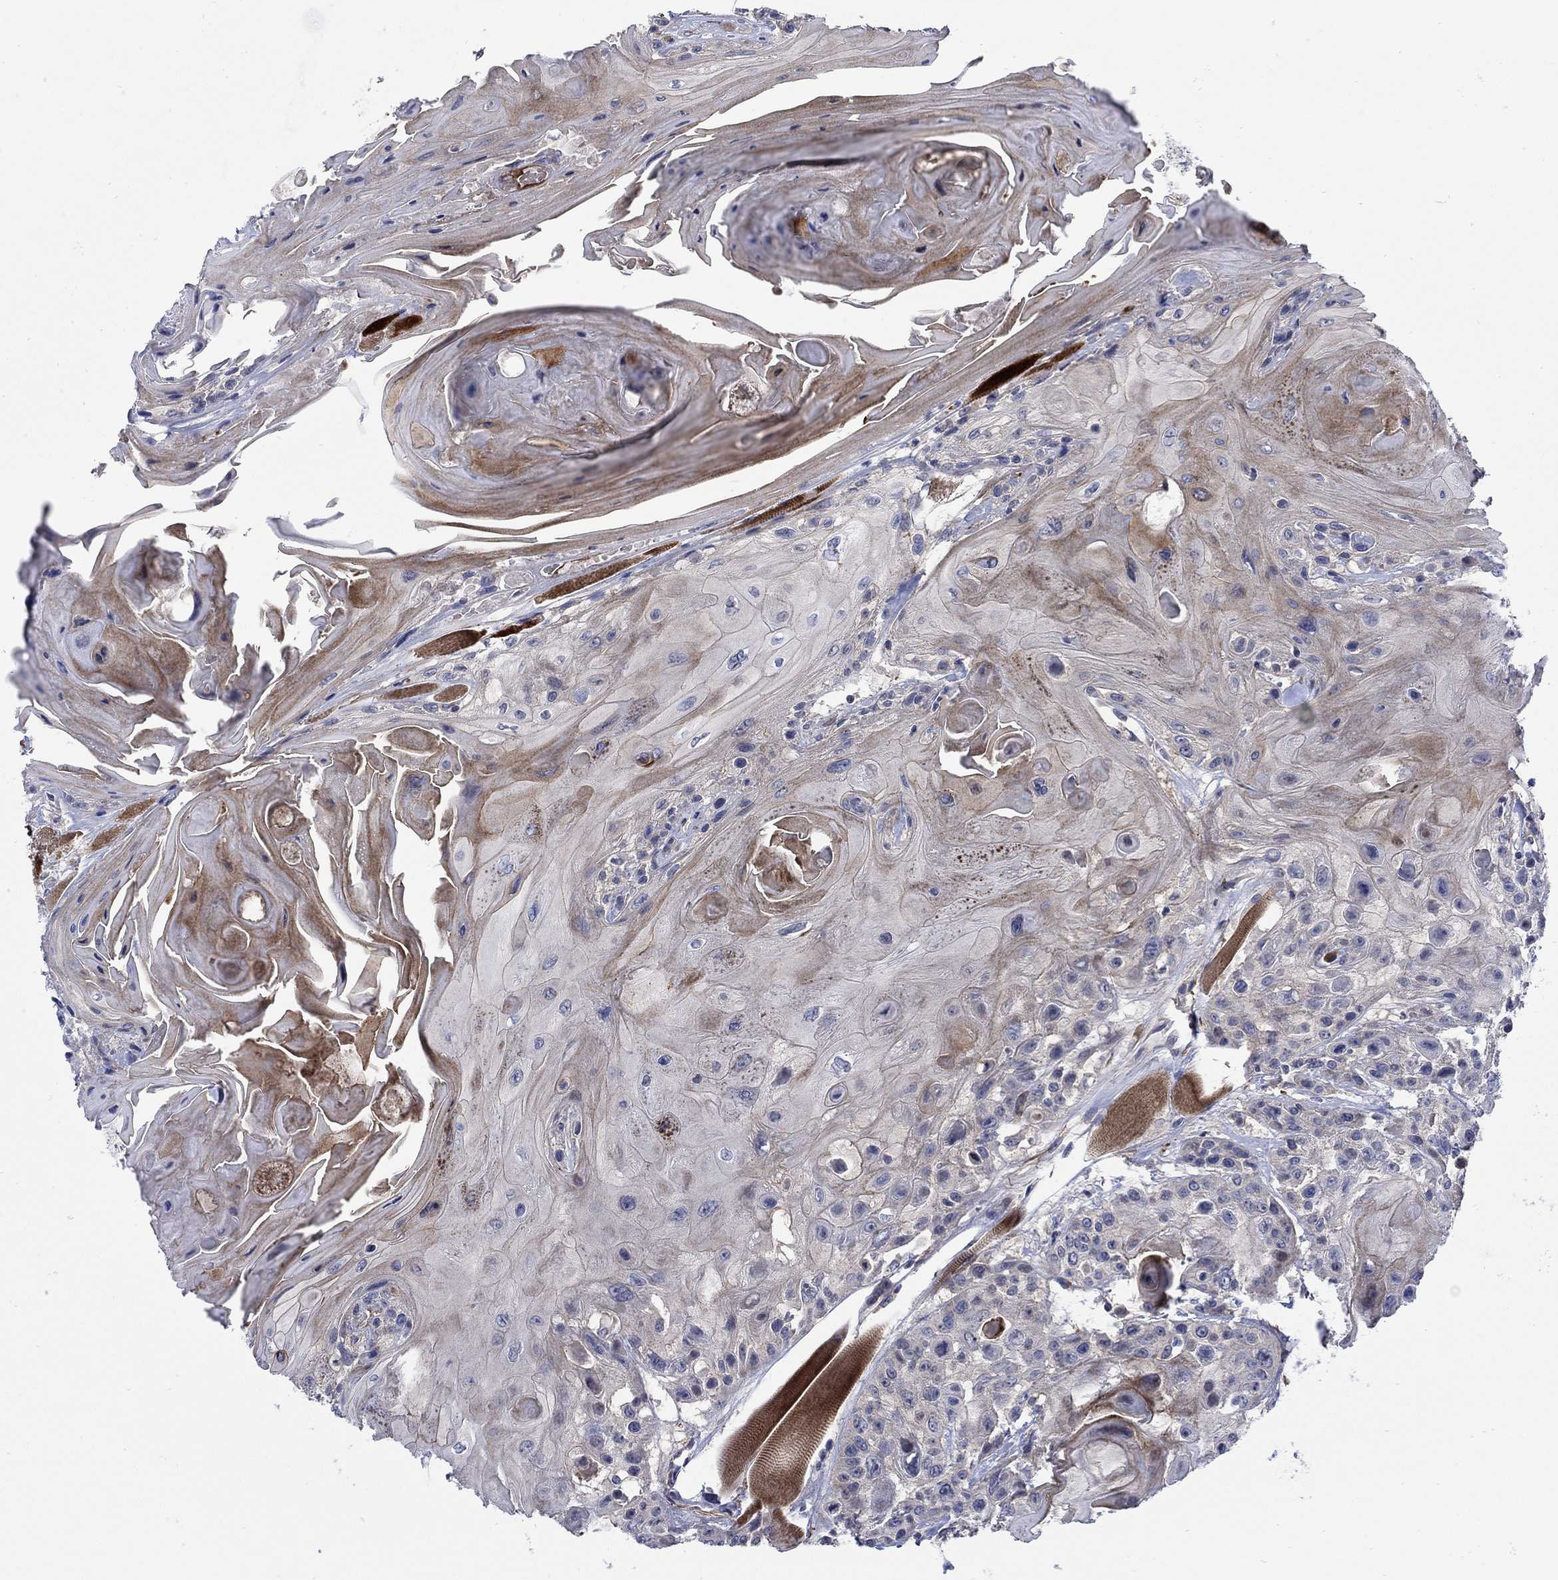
{"staining": {"intensity": "moderate", "quantity": "<25%", "location": "cytoplasmic/membranous"}, "tissue": "head and neck cancer", "cell_type": "Tumor cells", "image_type": "cancer", "snomed": [{"axis": "morphology", "description": "Squamous cell carcinoma, NOS"}, {"axis": "topography", "description": "Head-Neck"}], "caption": "This is a micrograph of immunohistochemistry (IHC) staining of head and neck squamous cell carcinoma, which shows moderate expression in the cytoplasmic/membranous of tumor cells.", "gene": "SCN7A", "patient": {"sex": "female", "age": 59}}